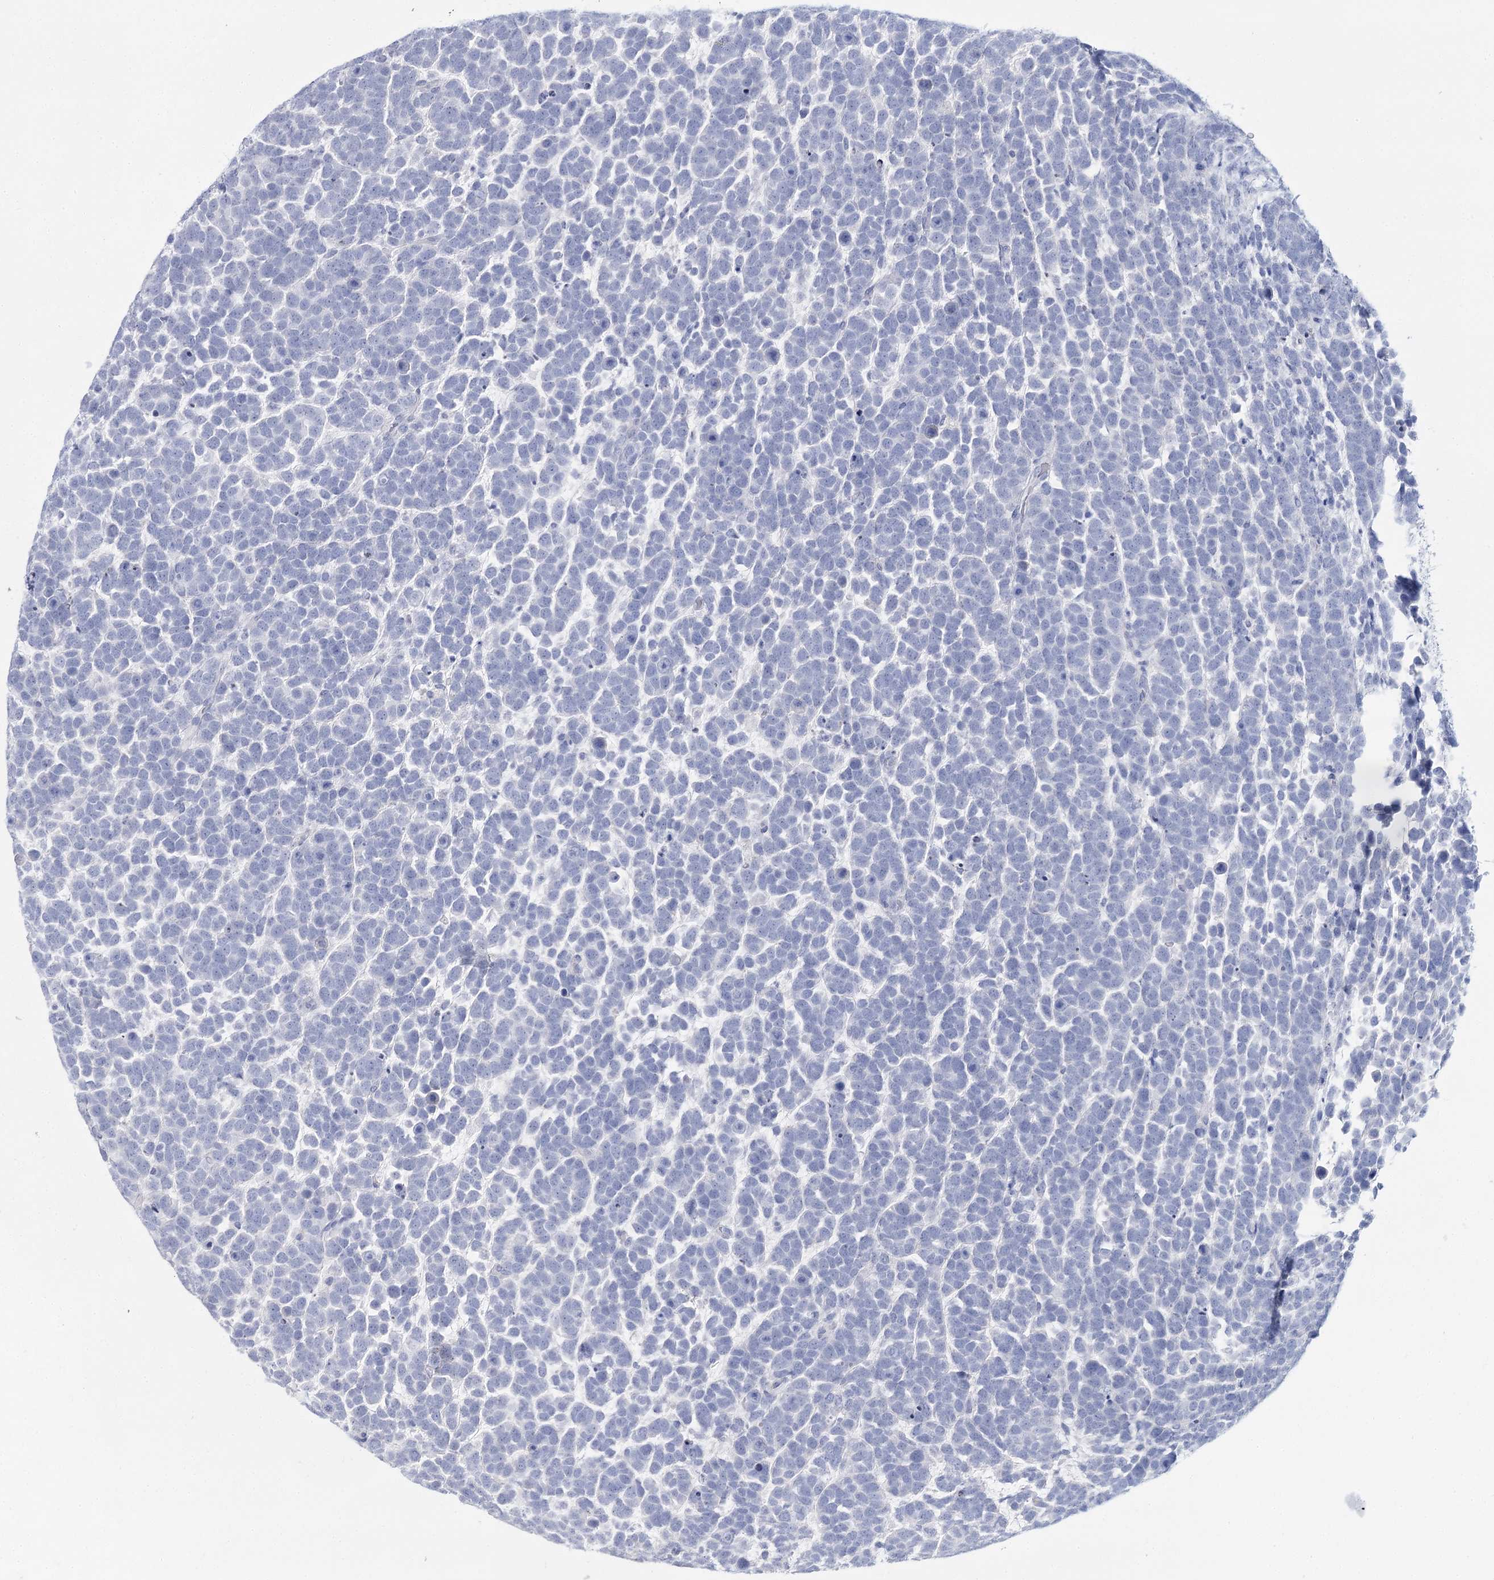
{"staining": {"intensity": "negative", "quantity": "none", "location": "none"}, "tissue": "urothelial cancer", "cell_type": "Tumor cells", "image_type": "cancer", "snomed": [{"axis": "morphology", "description": "Urothelial carcinoma, High grade"}, {"axis": "topography", "description": "Urinary bladder"}], "caption": "Immunohistochemistry photomicrograph of urothelial cancer stained for a protein (brown), which displays no positivity in tumor cells.", "gene": "SLC17A2", "patient": {"sex": "female", "age": 82}}